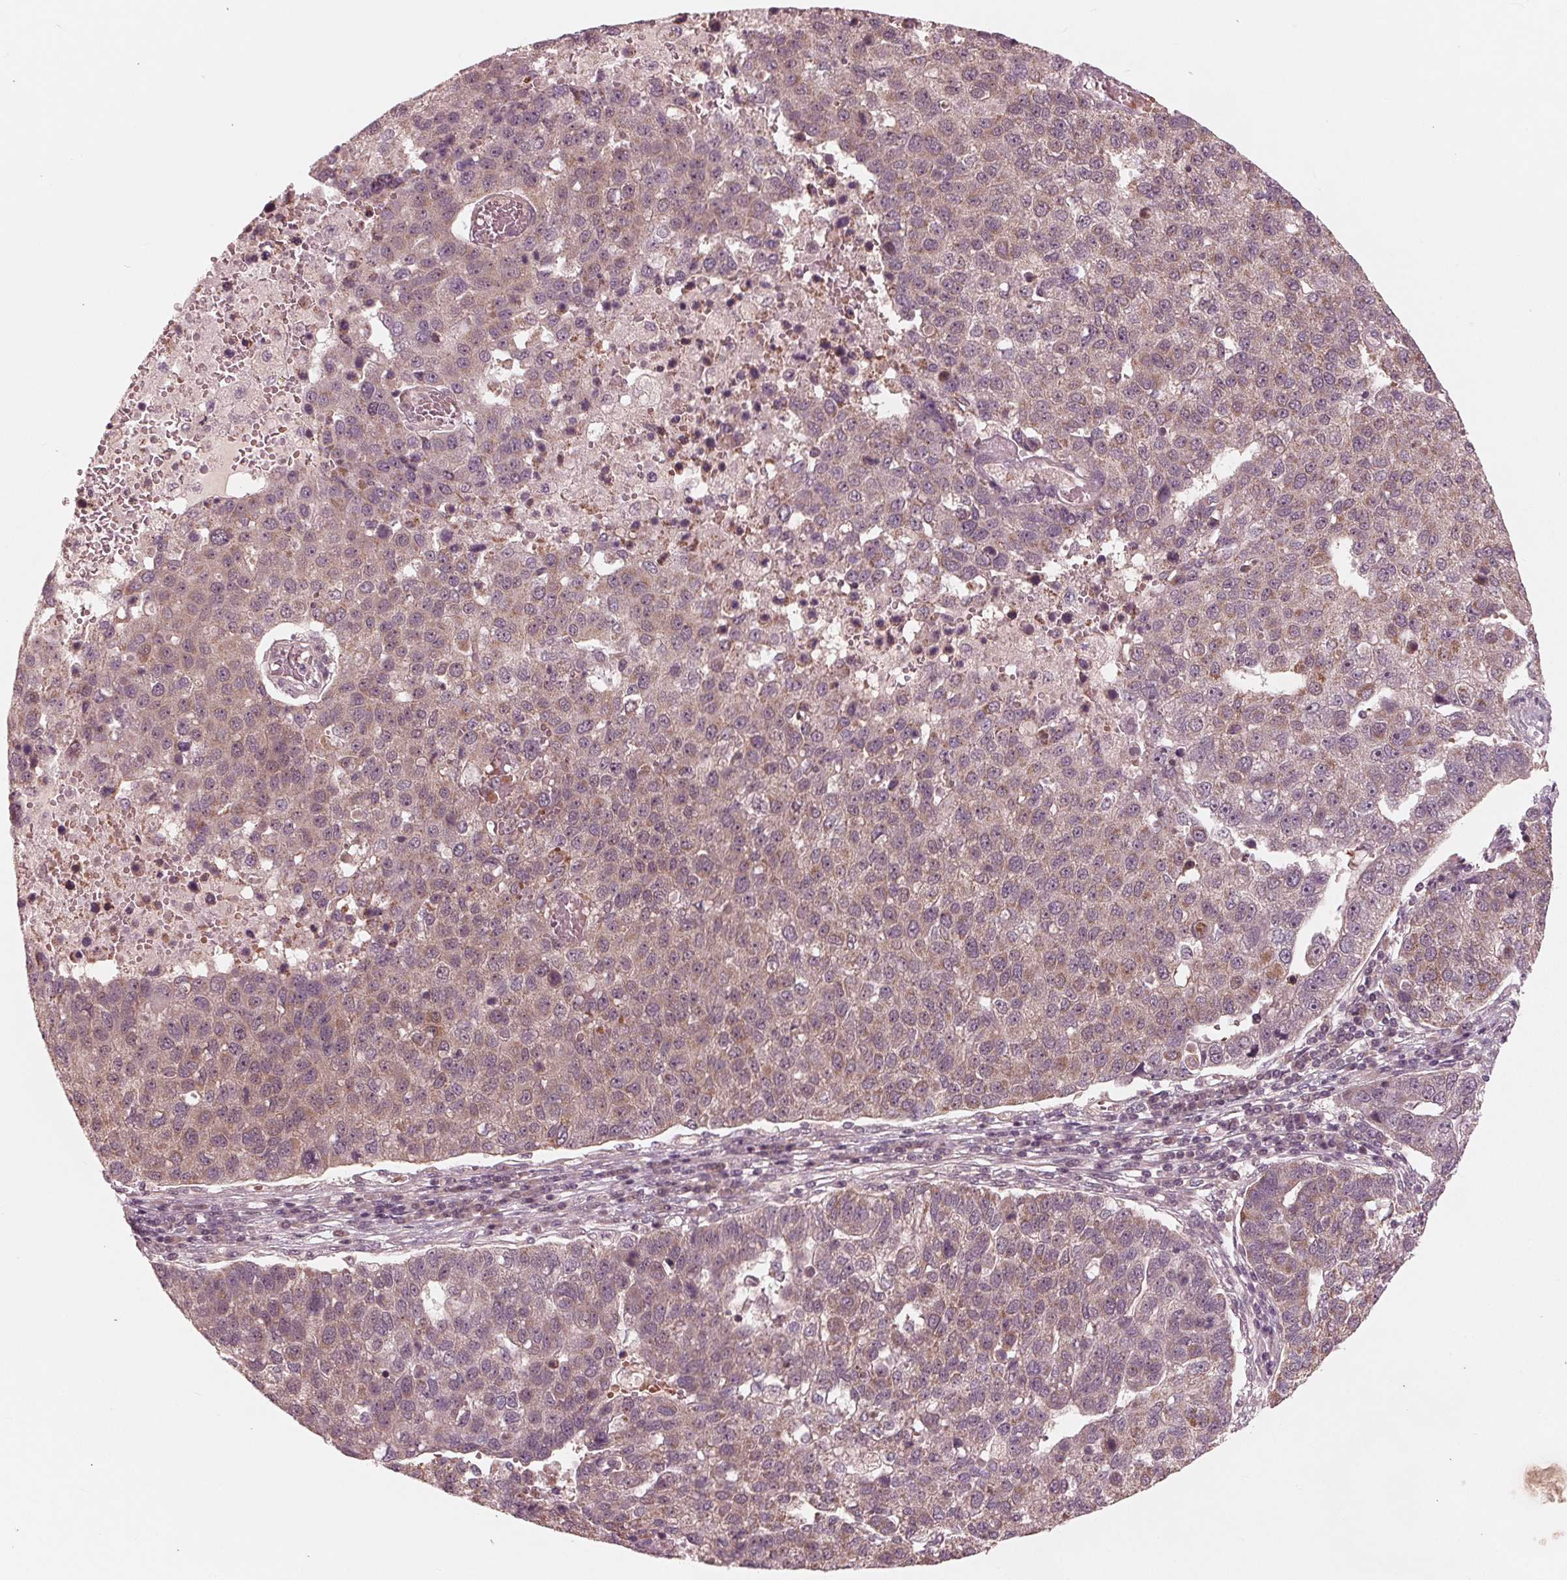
{"staining": {"intensity": "weak", "quantity": "25%-75%", "location": "cytoplasmic/membranous"}, "tissue": "pancreatic cancer", "cell_type": "Tumor cells", "image_type": "cancer", "snomed": [{"axis": "morphology", "description": "Adenocarcinoma, NOS"}, {"axis": "topography", "description": "Pancreas"}], "caption": "Immunohistochemical staining of human pancreatic cancer (adenocarcinoma) shows low levels of weak cytoplasmic/membranous expression in approximately 25%-75% of tumor cells. (Stains: DAB in brown, nuclei in blue, Microscopy: brightfield microscopy at high magnification).", "gene": "UBALD1", "patient": {"sex": "female", "age": 61}}